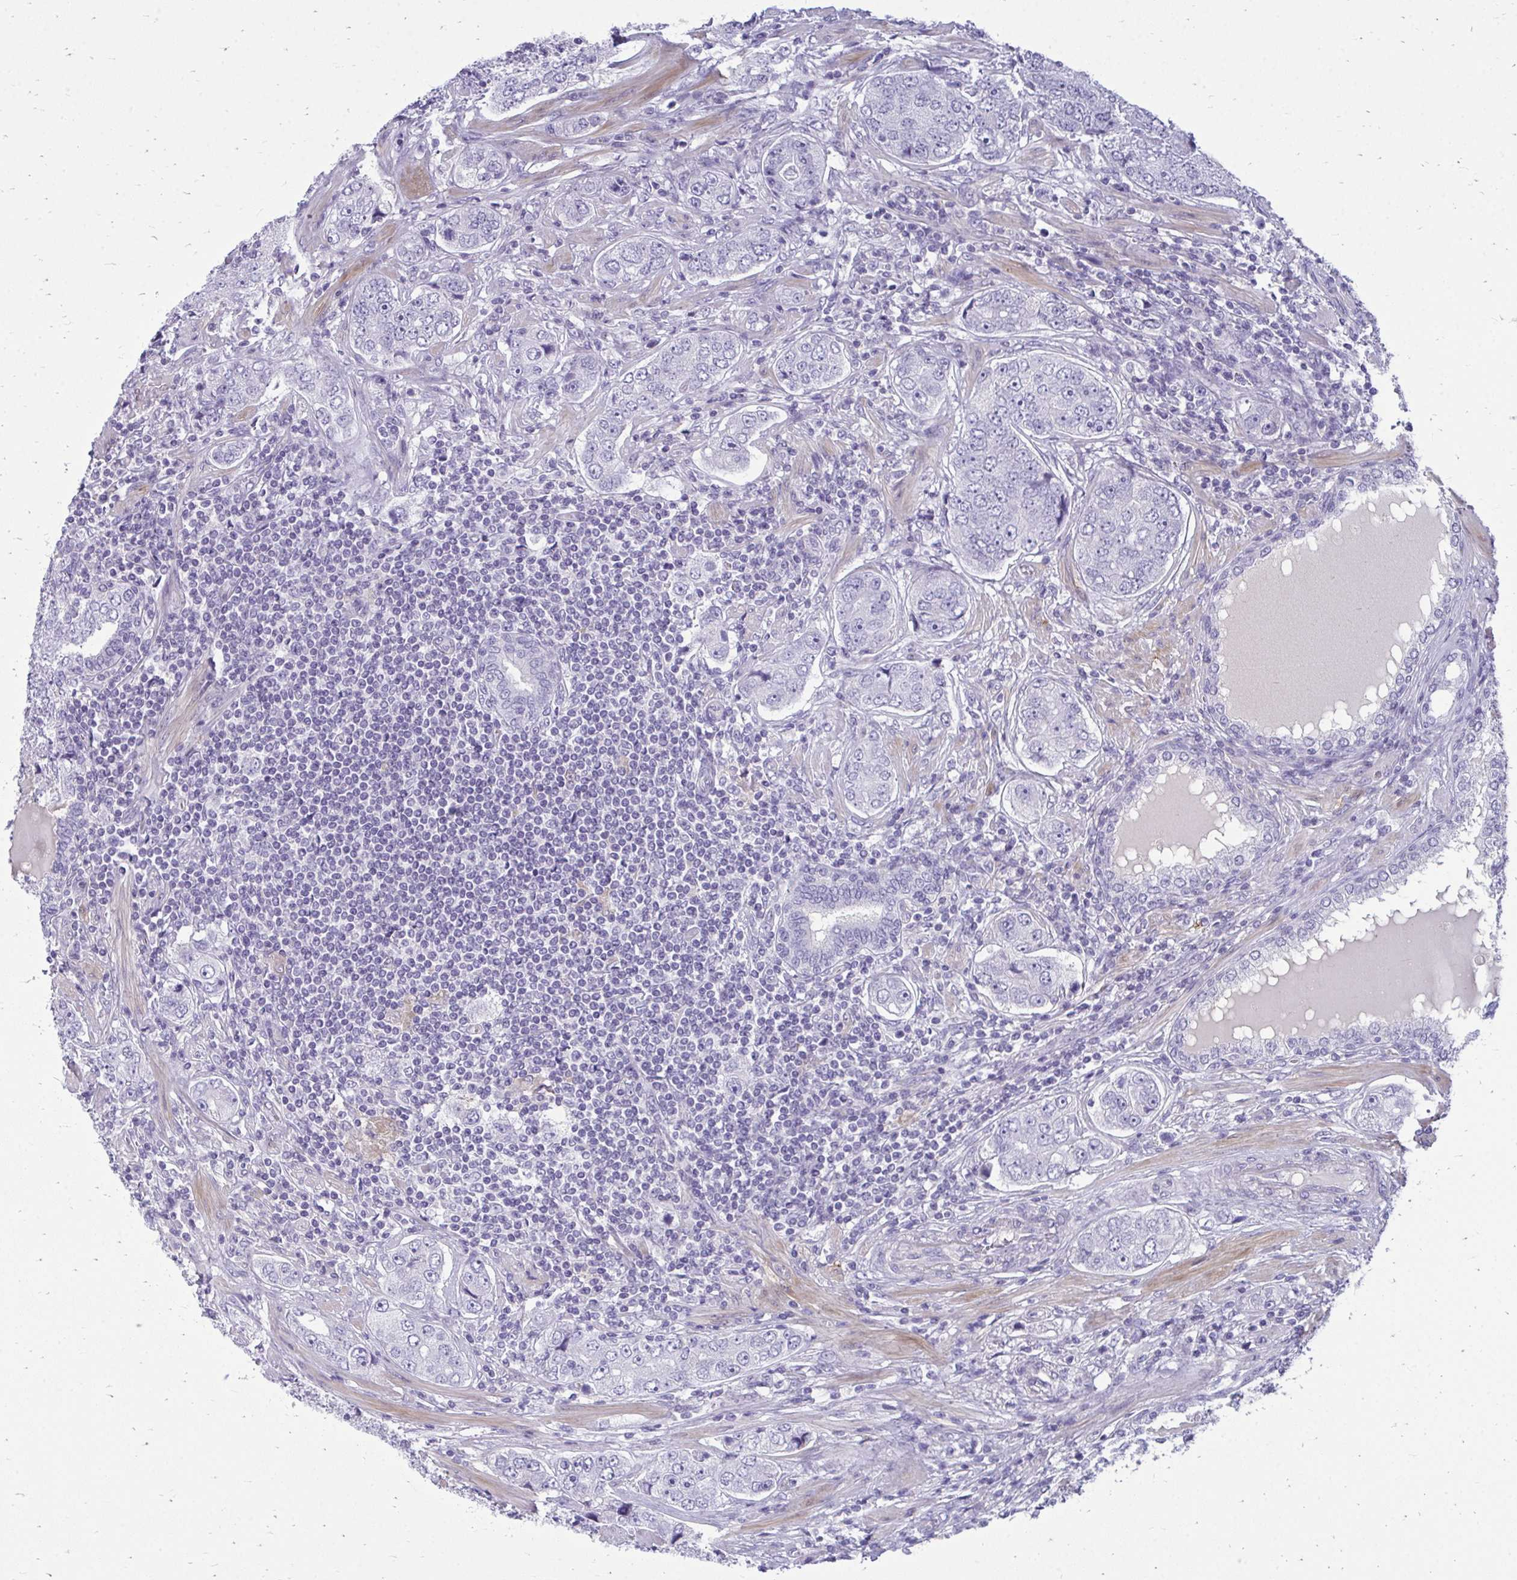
{"staining": {"intensity": "negative", "quantity": "none", "location": "none"}, "tissue": "prostate cancer", "cell_type": "Tumor cells", "image_type": "cancer", "snomed": [{"axis": "morphology", "description": "Adenocarcinoma, High grade"}, {"axis": "topography", "description": "Prostate"}], "caption": "The micrograph shows no staining of tumor cells in prostate cancer. (Brightfield microscopy of DAB IHC at high magnification).", "gene": "FABP3", "patient": {"sex": "male", "age": 60}}